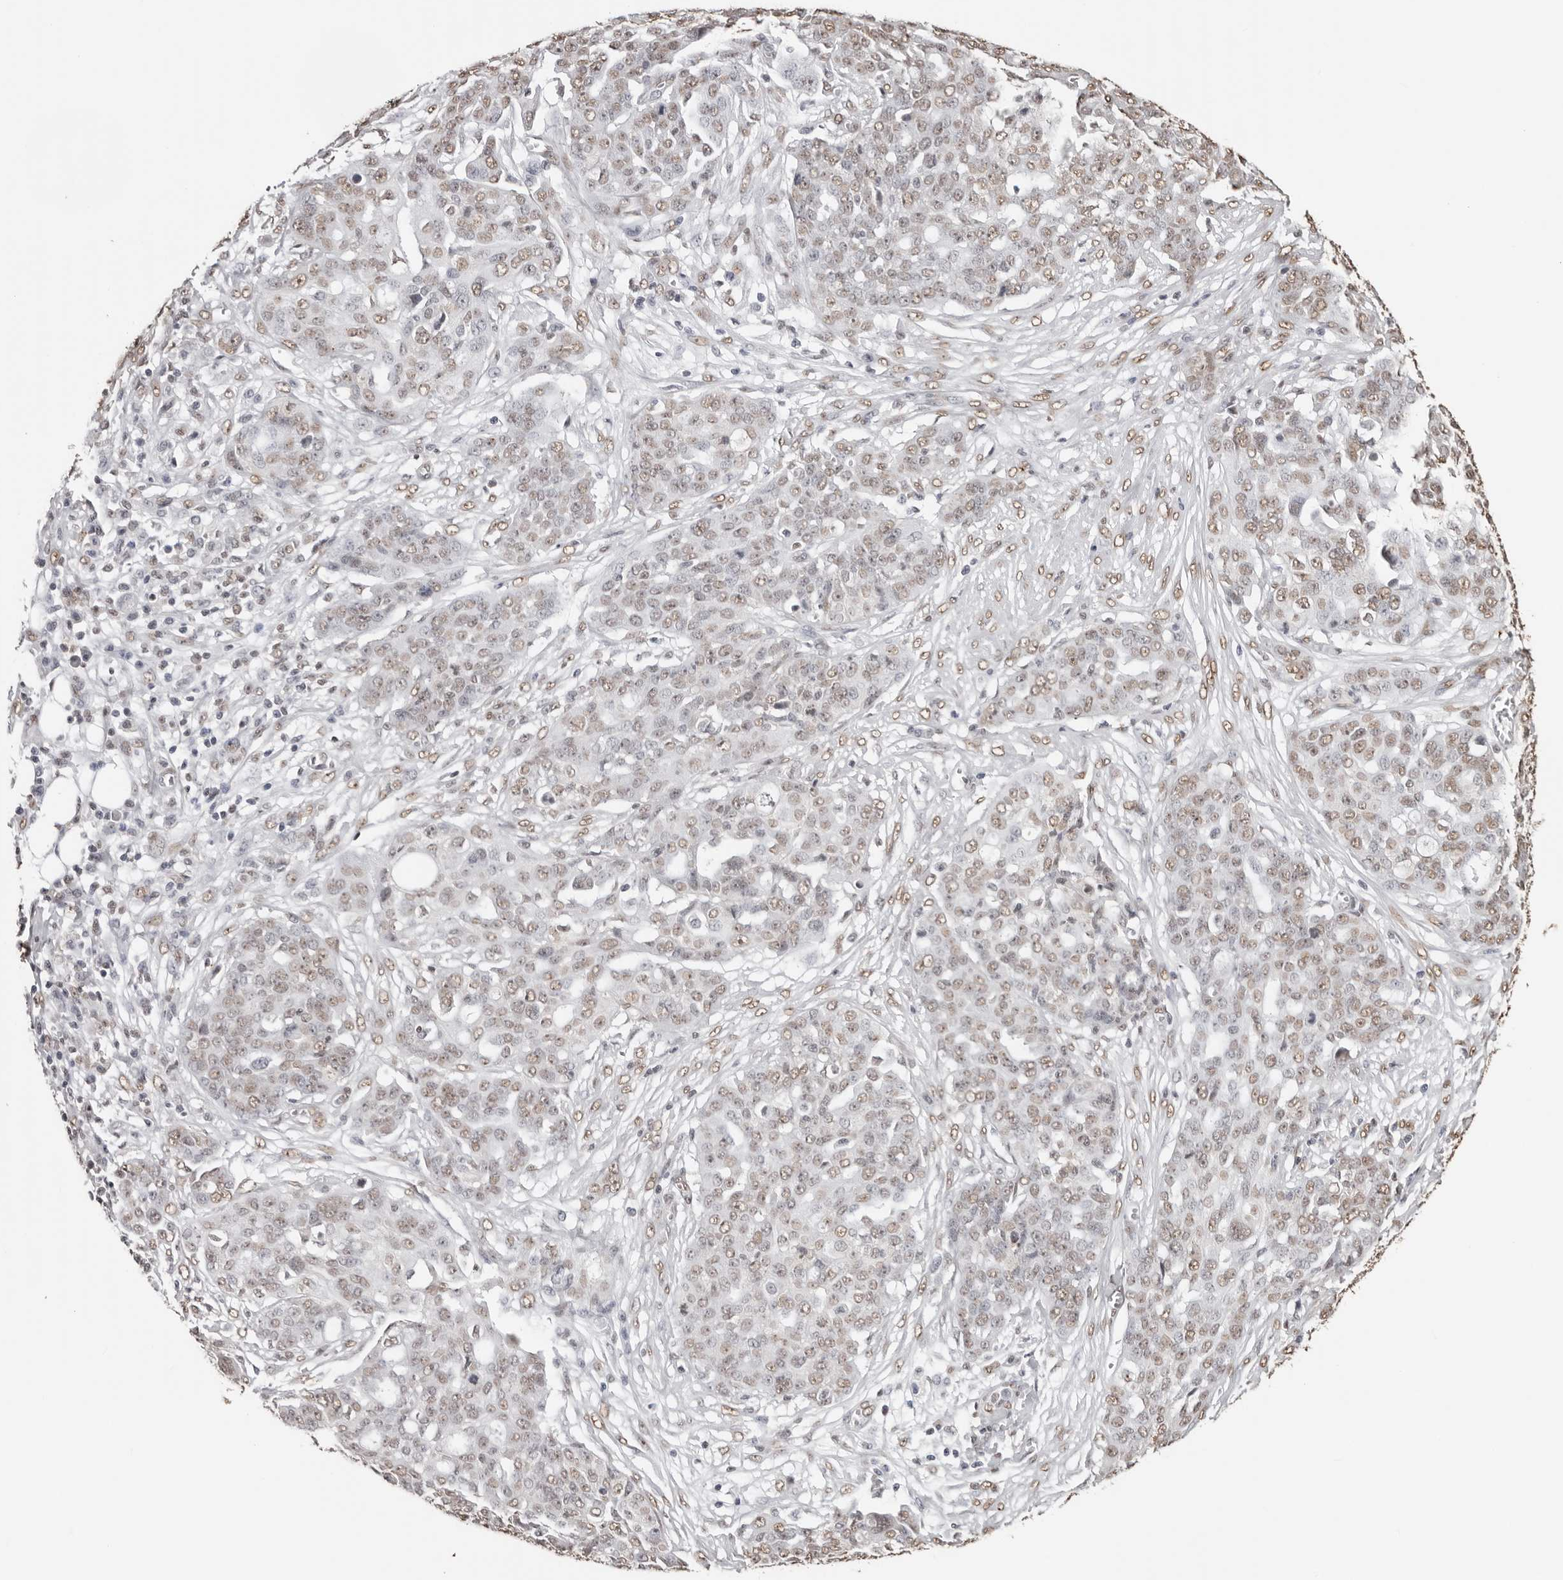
{"staining": {"intensity": "weak", "quantity": ">75%", "location": "nuclear"}, "tissue": "ovarian cancer", "cell_type": "Tumor cells", "image_type": "cancer", "snomed": [{"axis": "morphology", "description": "Cystadenocarcinoma, serous, NOS"}, {"axis": "topography", "description": "Soft tissue"}, {"axis": "topography", "description": "Ovary"}], "caption": "IHC micrograph of neoplastic tissue: human ovarian serous cystadenocarcinoma stained using IHC demonstrates low levels of weak protein expression localized specifically in the nuclear of tumor cells, appearing as a nuclear brown color.", "gene": "OLIG3", "patient": {"sex": "female", "age": 57}}